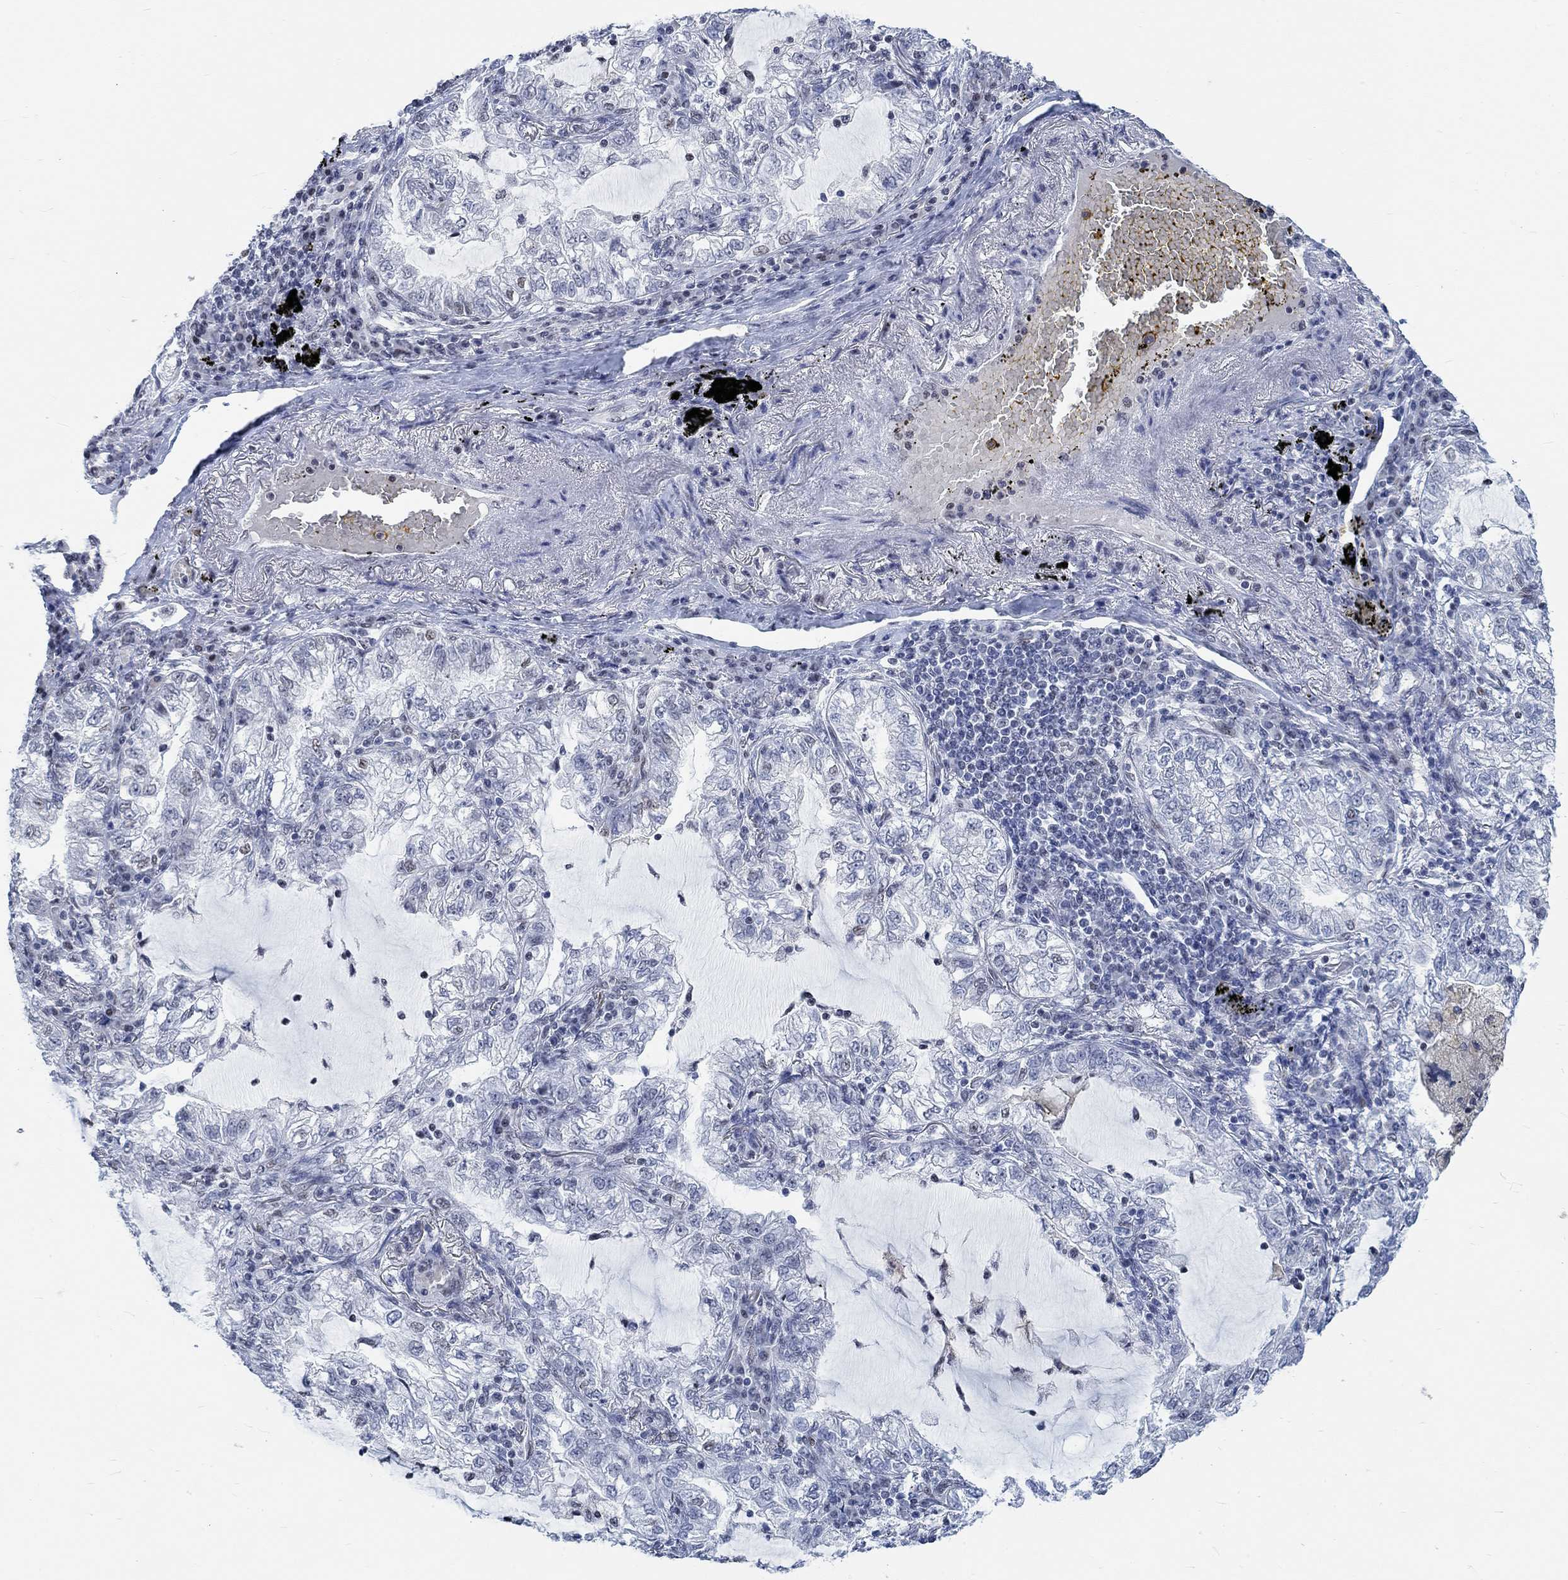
{"staining": {"intensity": "negative", "quantity": "none", "location": "none"}, "tissue": "lung cancer", "cell_type": "Tumor cells", "image_type": "cancer", "snomed": [{"axis": "morphology", "description": "Adenocarcinoma, NOS"}, {"axis": "topography", "description": "Lung"}], "caption": "IHC photomicrograph of neoplastic tissue: human adenocarcinoma (lung) stained with DAB (3,3'-diaminobenzidine) reveals no significant protein positivity in tumor cells.", "gene": "KCNH8", "patient": {"sex": "female", "age": 73}}